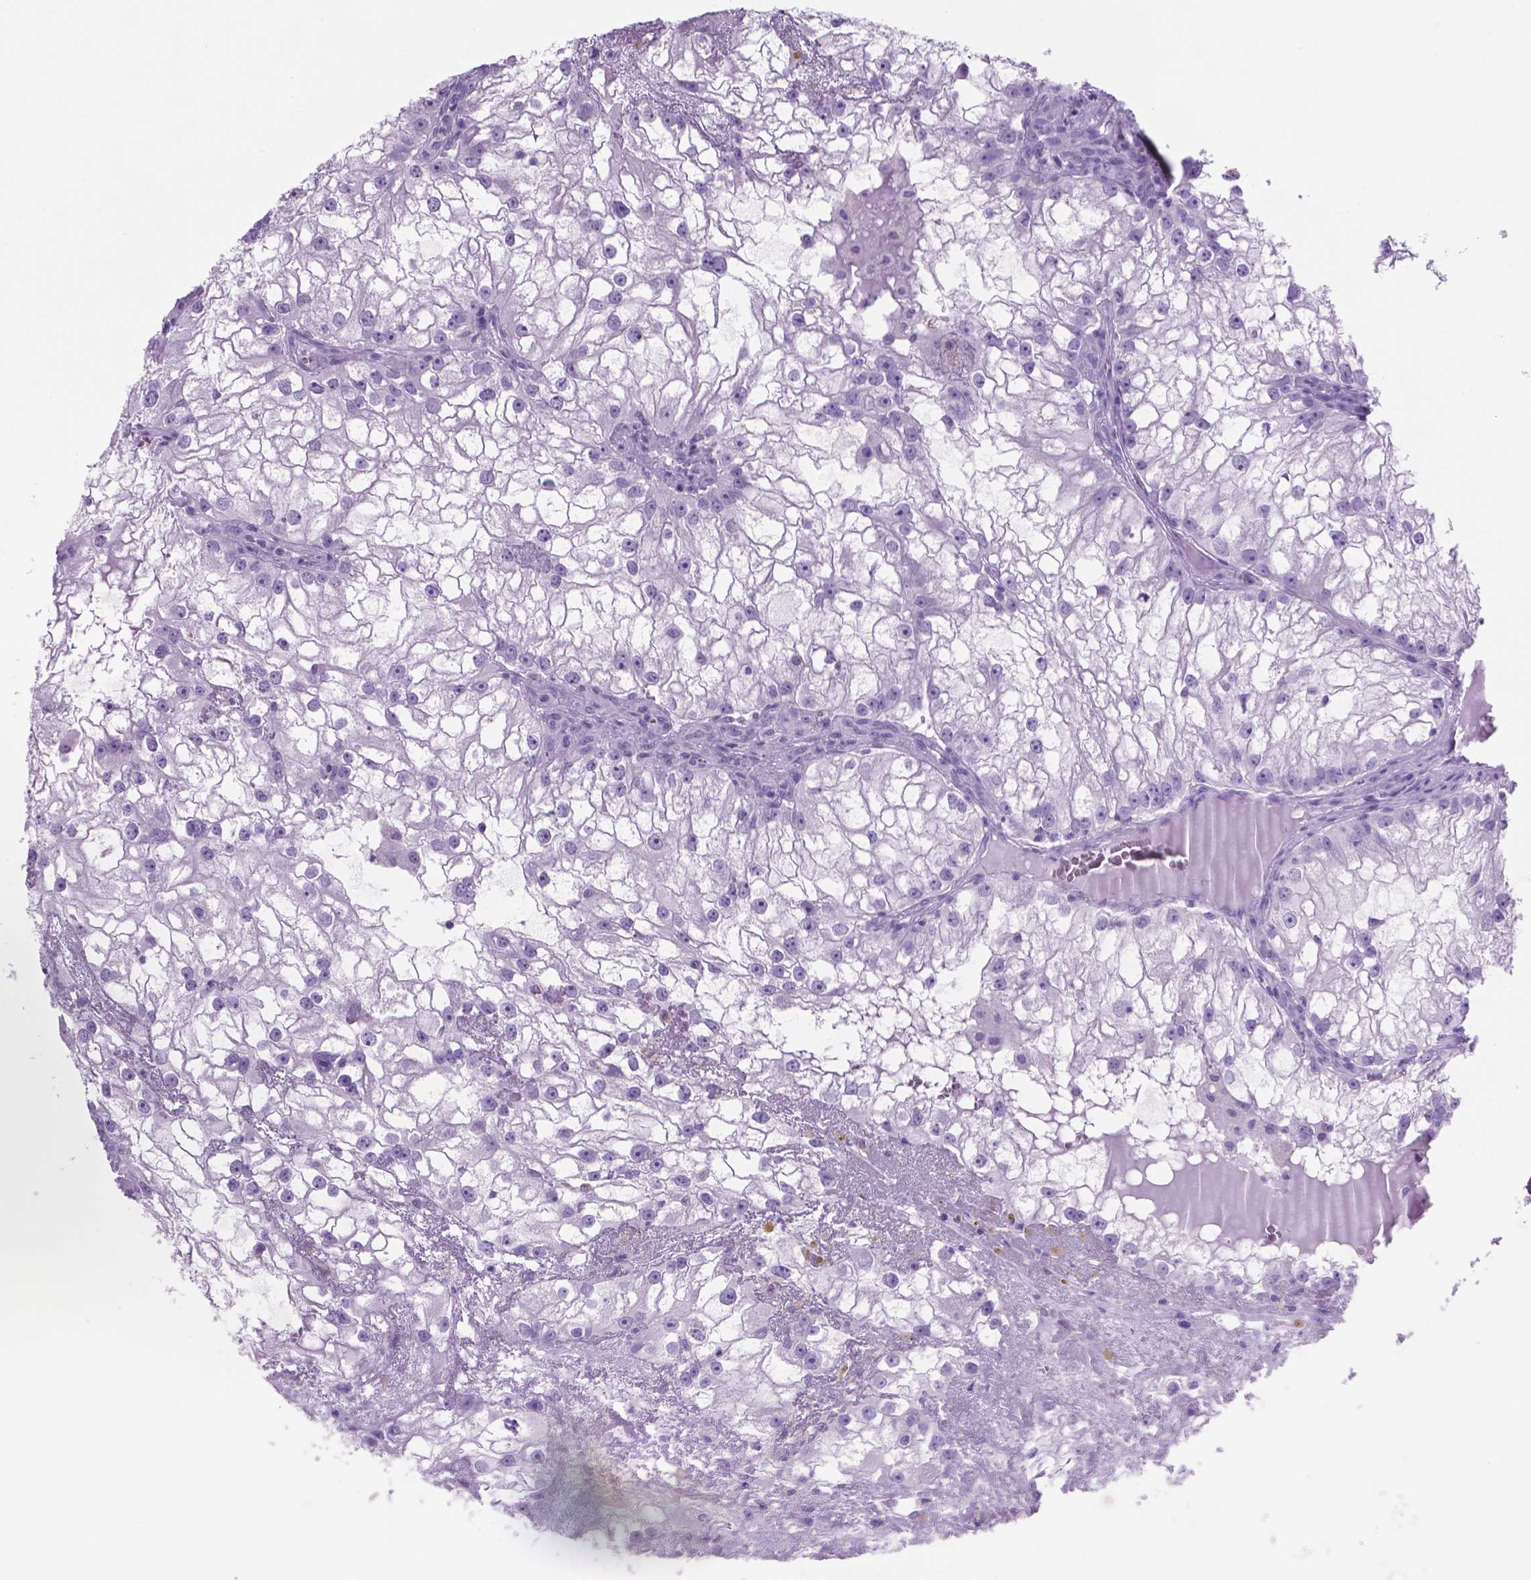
{"staining": {"intensity": "negative", "quantity": "none", "location": "none"}, "tissue": "renal cancer", "cell_type": "Tumor cells", "image_type": "cancer", "snomed": [{"axis": "morphology", "description": "Adenocarcinoma, NOS"}, {"axis": "topography", "description": "Kidney"}], "caption": "Immunohistochemistry (IHC) photomicrograph of human renal adenocarcinoma stained for a protein (brown), which displays no staining in tumor cells. (DAB immunohistochemistry (IHC) with hematoxylin counter stain).", "gene": "GRIN2B", "patient": {"sex": "male", "age": 59}}